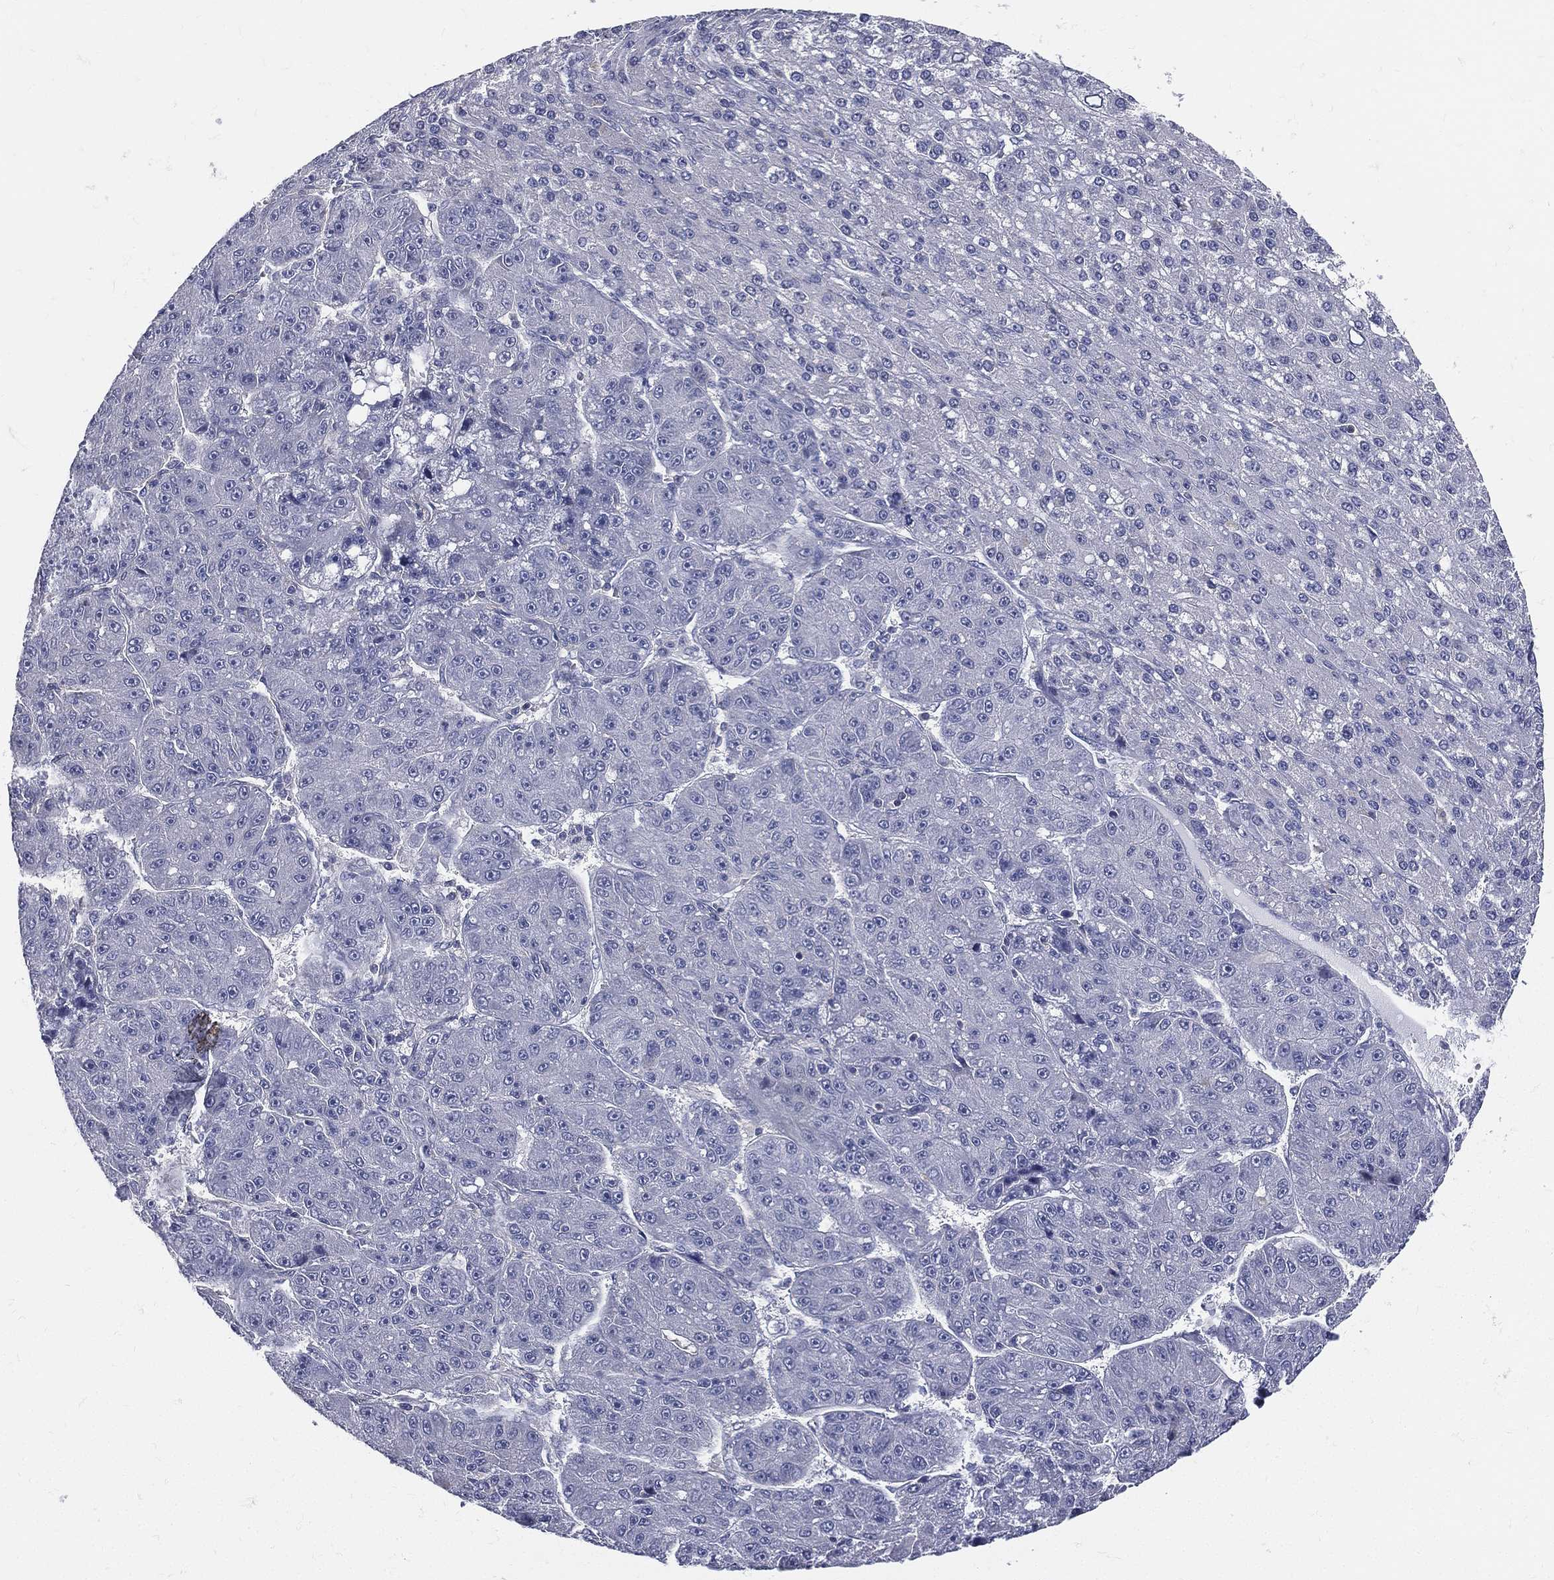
{"staining": {"intensity": "negative", "quantity": "none", "location": "none"}, "tissue": "liver cancer", "cell_type": "Tumor cells", "image_type": "cancer", "snomed": [{"axis": "morphology", "description": "Carcinoma, Hepatocellular, NOS"}, {"axis": "topography", "description": "Liver"}], "caption": "Tumor cells show no significant expression in liver cancer (hepatocellular carcinoma).", "gene": "ETNPPL", "patient": {"sex": "male", "age": 67}}